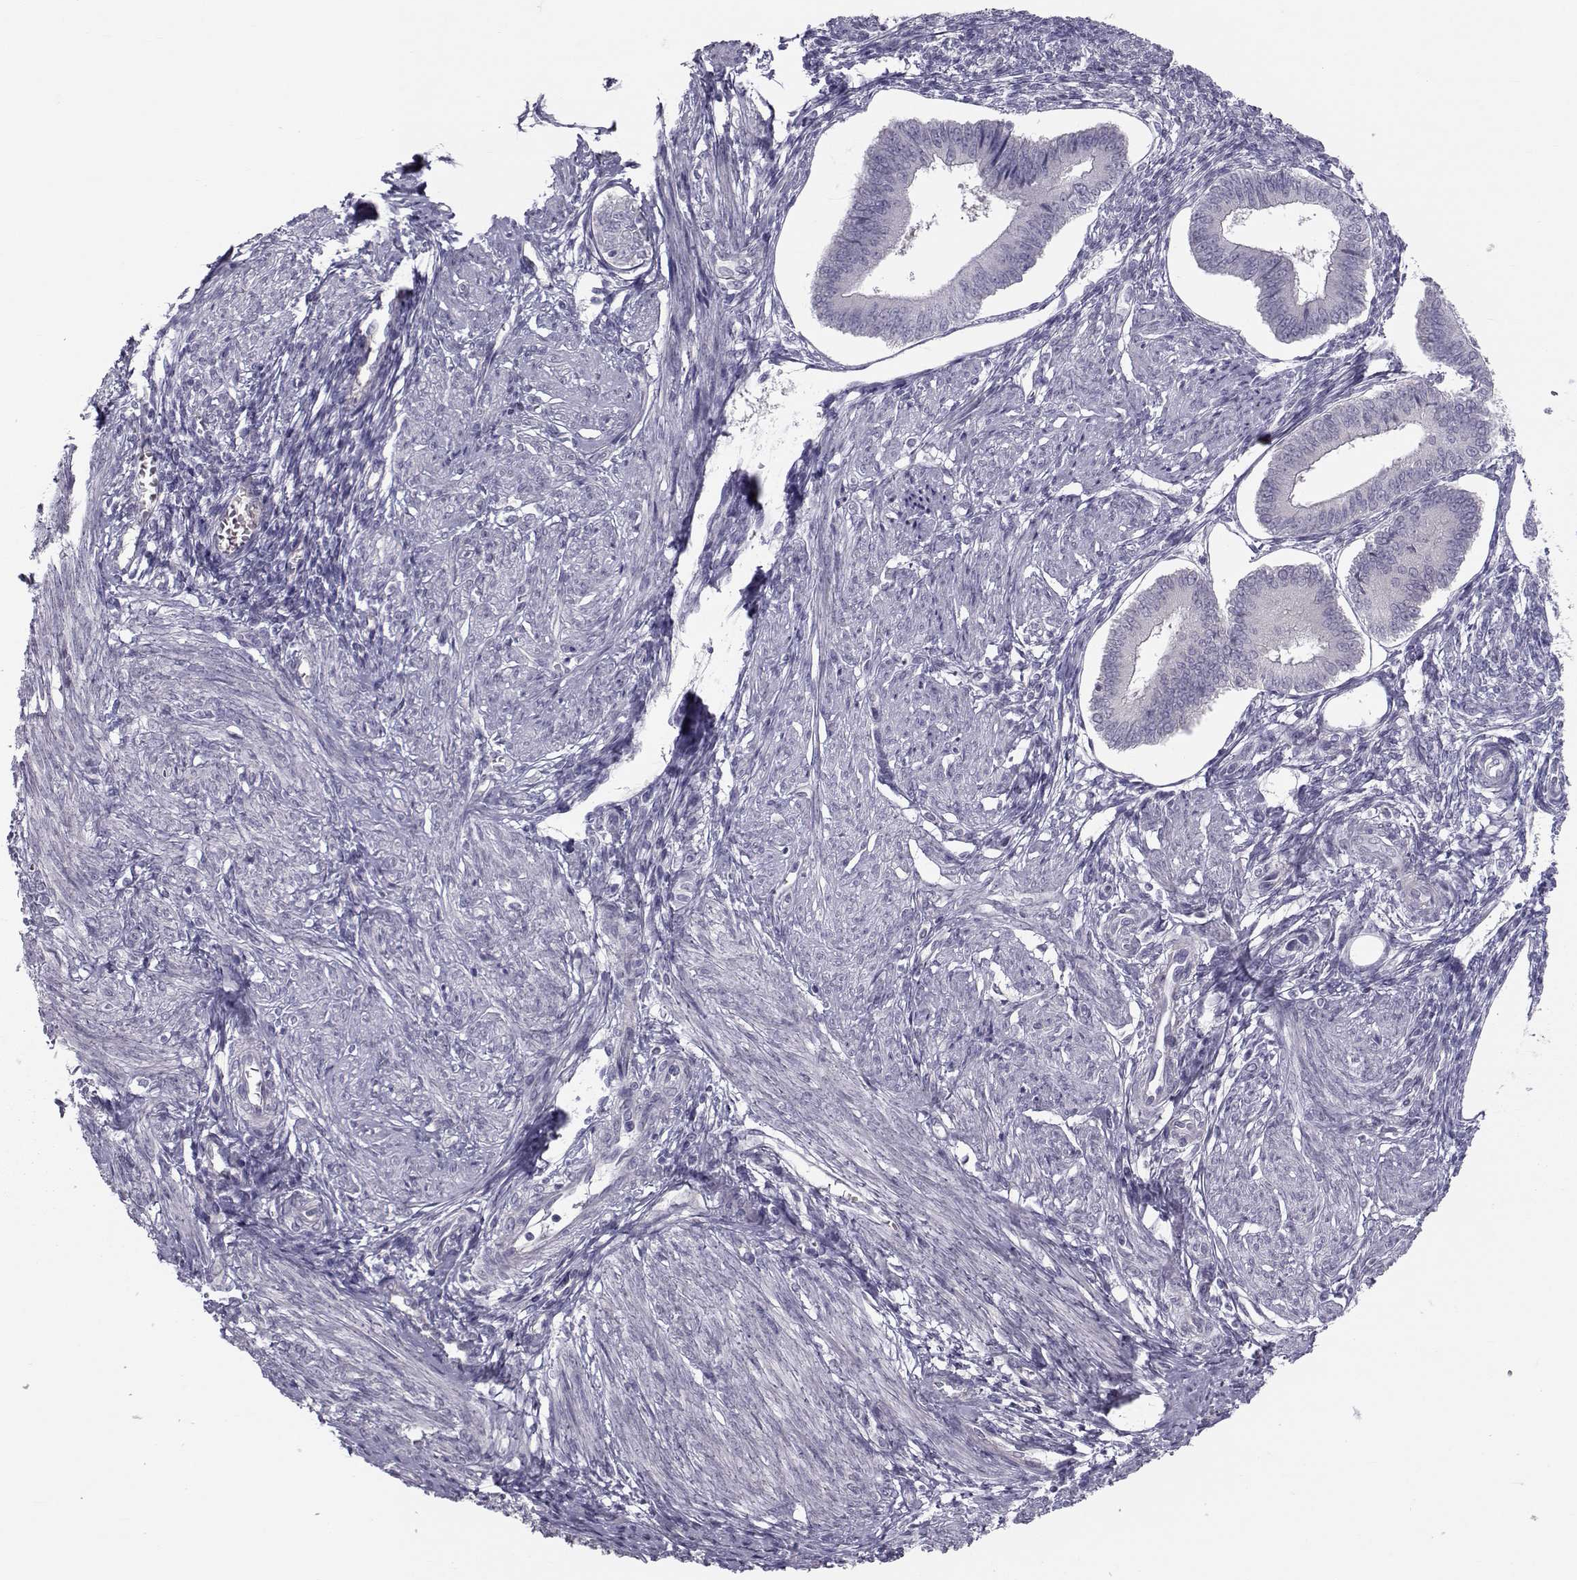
{"staining": {"intensity": "negative", "quantity": "none", "location": "none"}, "tissue": "endometrium", "cell_type": "Cells in endometrial stroma", "image_type": "normal", "snomed": [{"axis": "morphology", "description": "Normal tissue, NOS"}, {"axis": "topography", "description": "Endometrium"}], "caption": "DAB (3,3'-diaminobenzidine) immunohistochemical staining of normal endometrium reveals no significant expression in cells in endometrial stroma.", "gene": "GARIN3", "patient": {"sex": "female", "age": 42}}